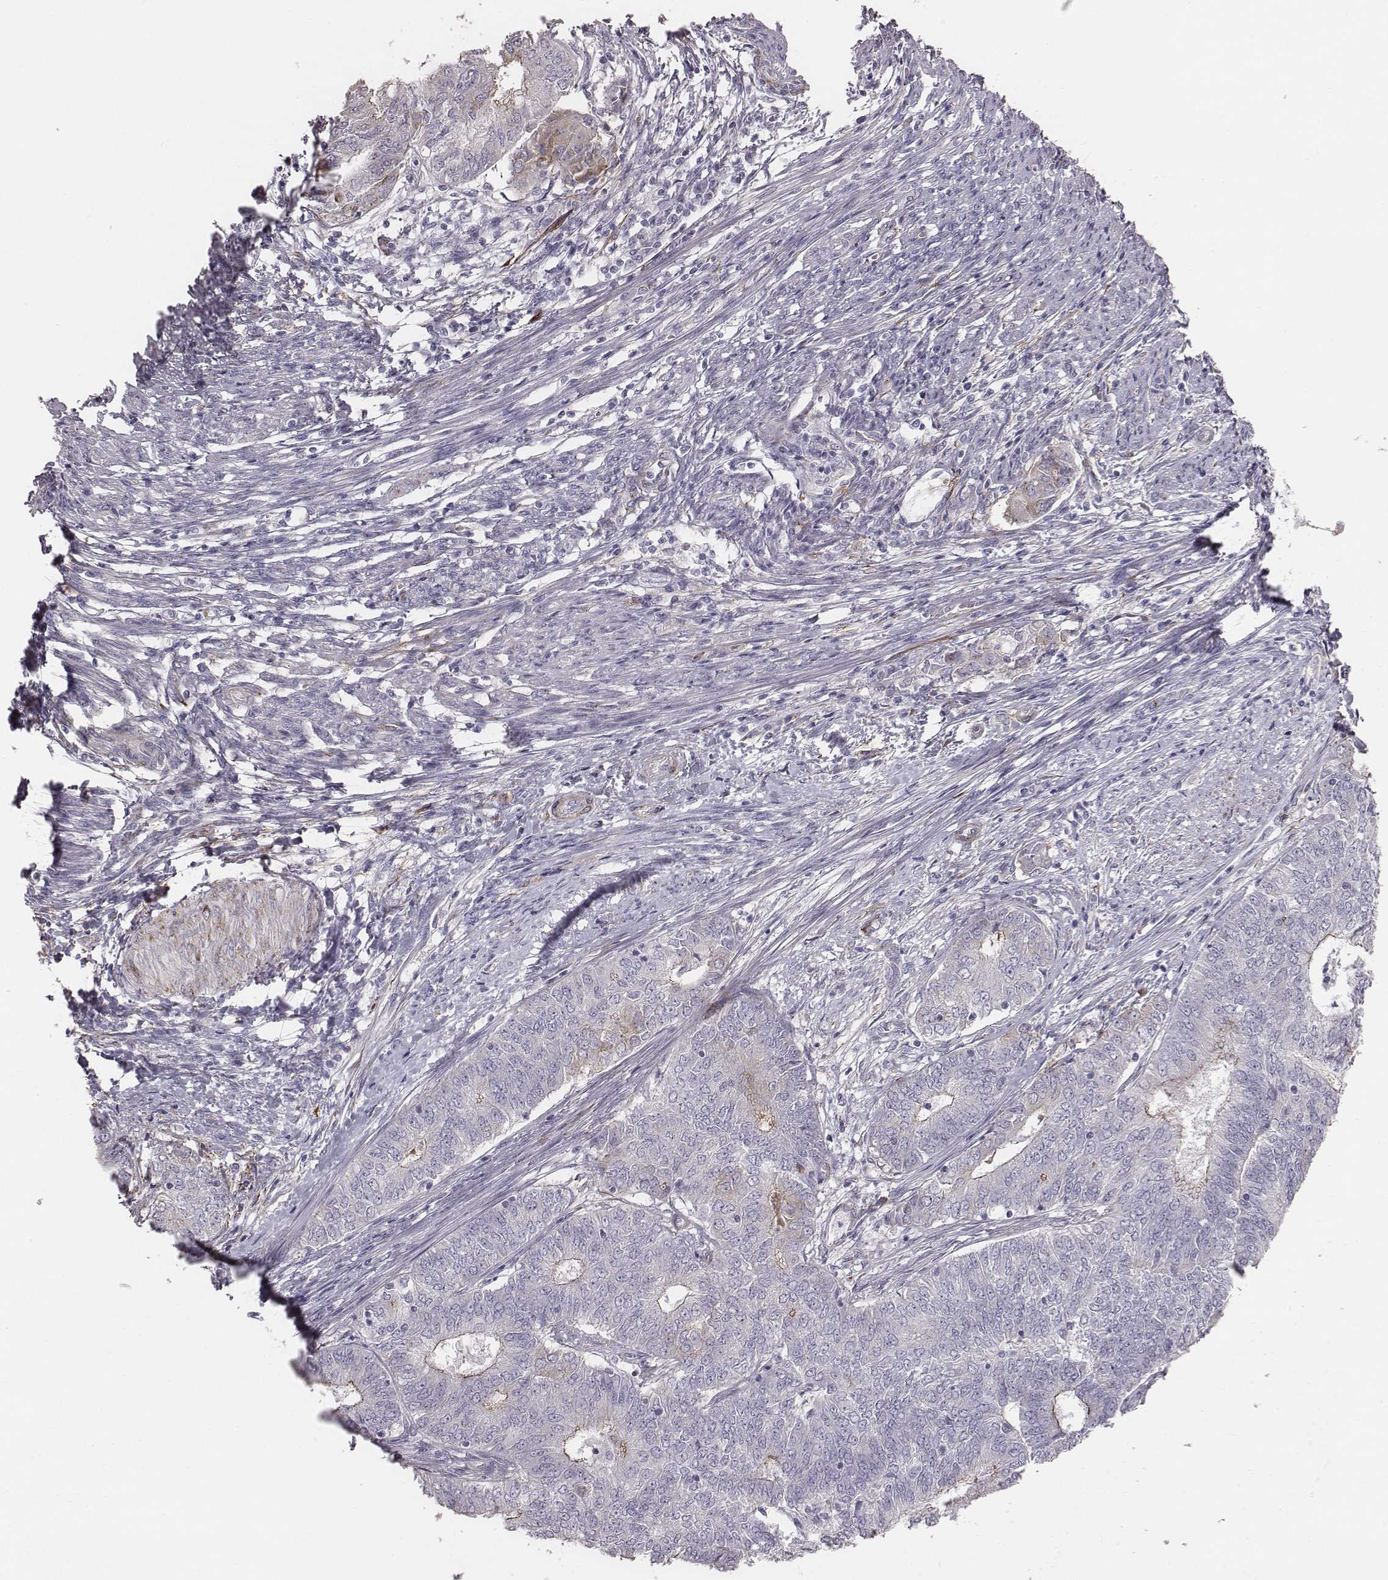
{"staining": {"intensity": "weak", "quantity": "<25%", "location": "cytoplasmic/membranous"}, "tissue": "endometrial cancer", "cell_type": "Tumor cells", "image_type": "cancer", "snomed": [{"axis": "morphology", "description": "Adenocarcinoma, NOS"}, {"axis": "topography", "description": "Endometrium"}], "caption": "Endometrial cancer (adenocarcinoma) was stained to show a protein in brown. There is no significant positivity in tumor cells.", "gene": "PRKCZ", "patient": {"sex": "female", "age": 62}}